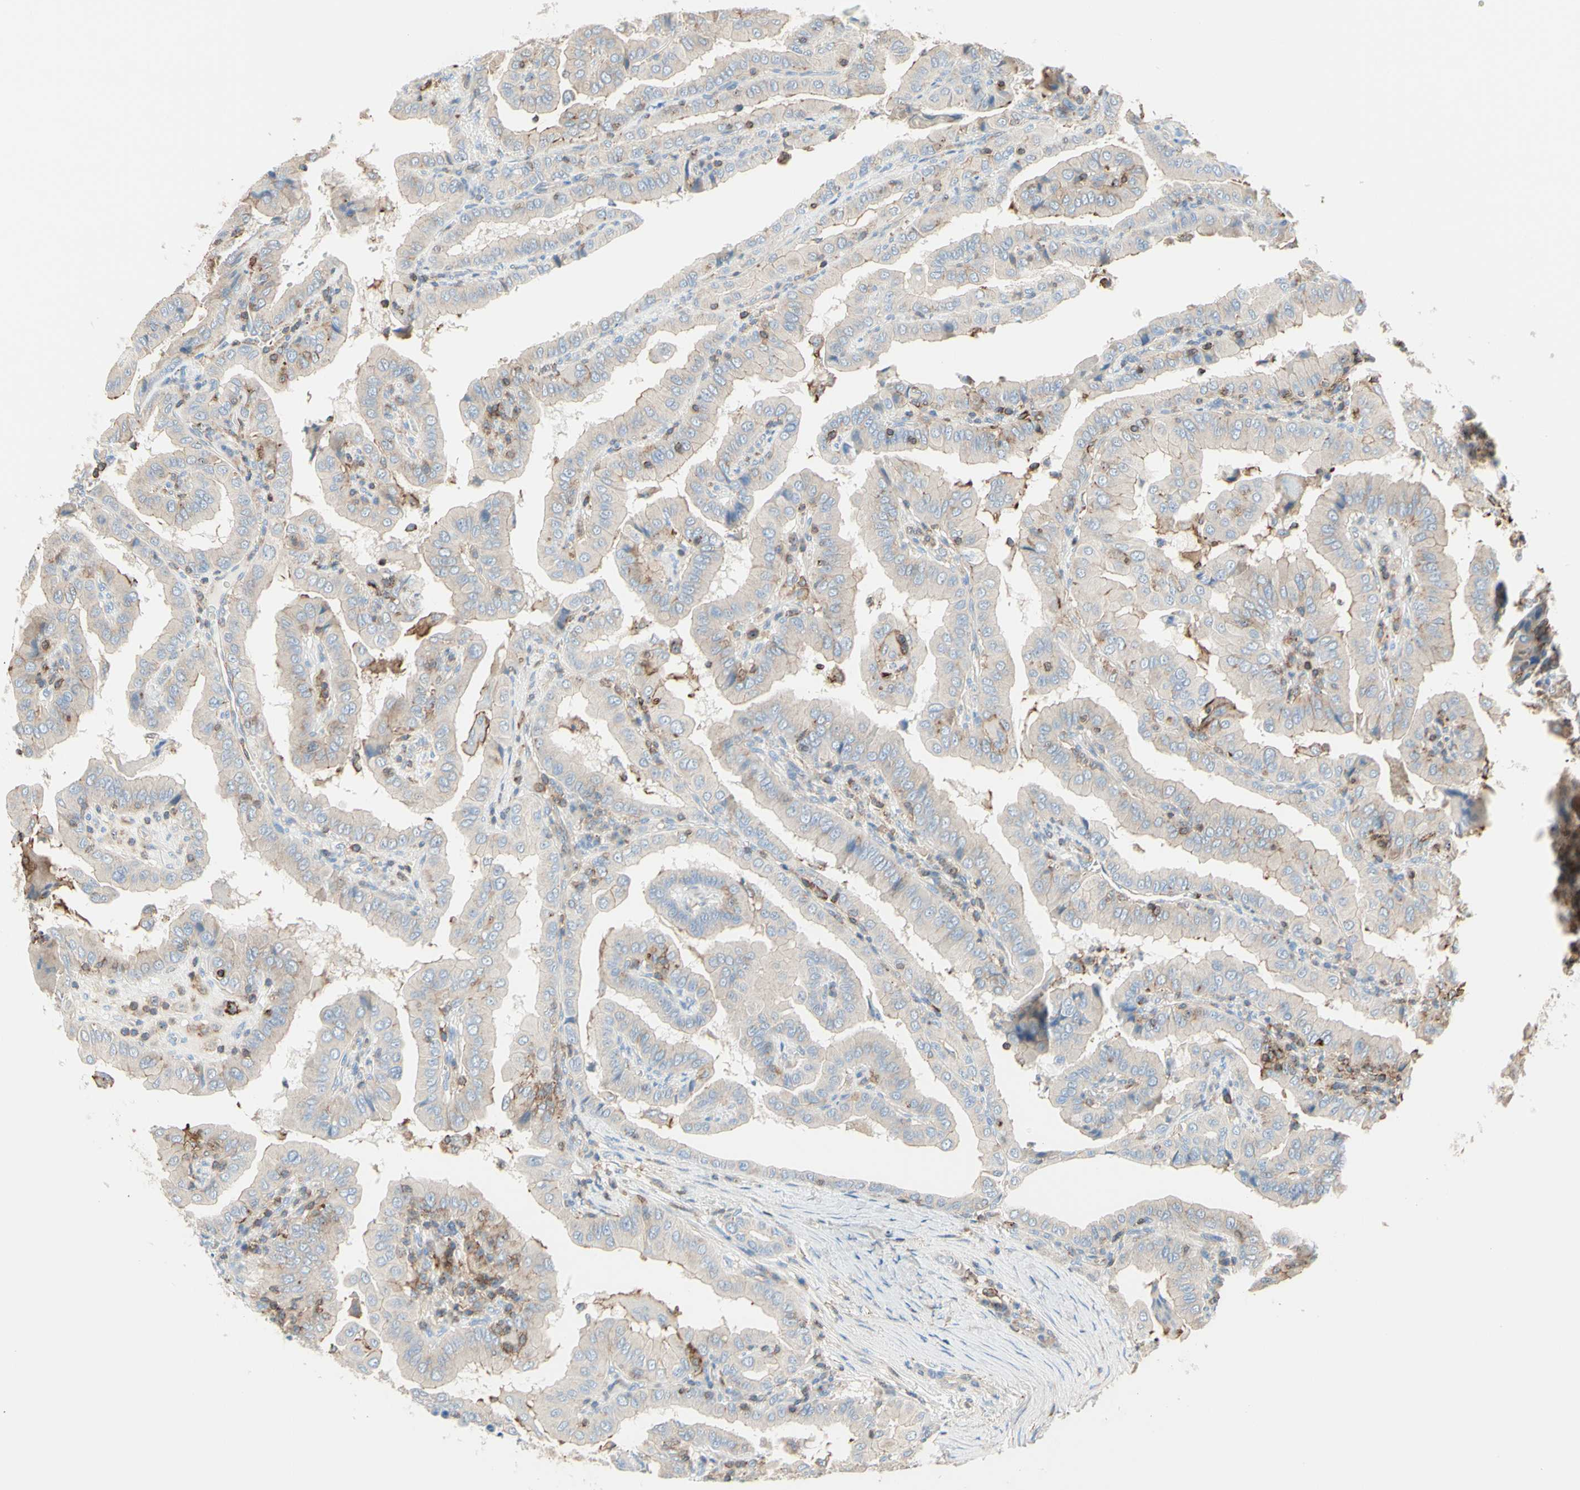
{"staining": {"intensity": "weak", "quantity": "<25%", "location": "cytoplasmic/membranous"}, "tissue": "thyroid cancer", "cell_type": "Tumor cells", "image_type": "cancer", "snomed": [{"axis": "morphology", "description": "Papillary adenocarcinoma, NOS"}, {"axis": "topography", "description": "Thyroid gland"}], "caption": "Immunohistochemistry (IHC) photomicrograph of neoplastic tissue: thyroid papillary adenocarcinoma stained with DAB shows no significant protein expression in tumor cells. (DAB (3,3'-diaminobenzidine) immunohistochemistry with hematoxylin counter stain).", "gene": "SEMA4C", "patient": {"sex": "male", "age": 33}}